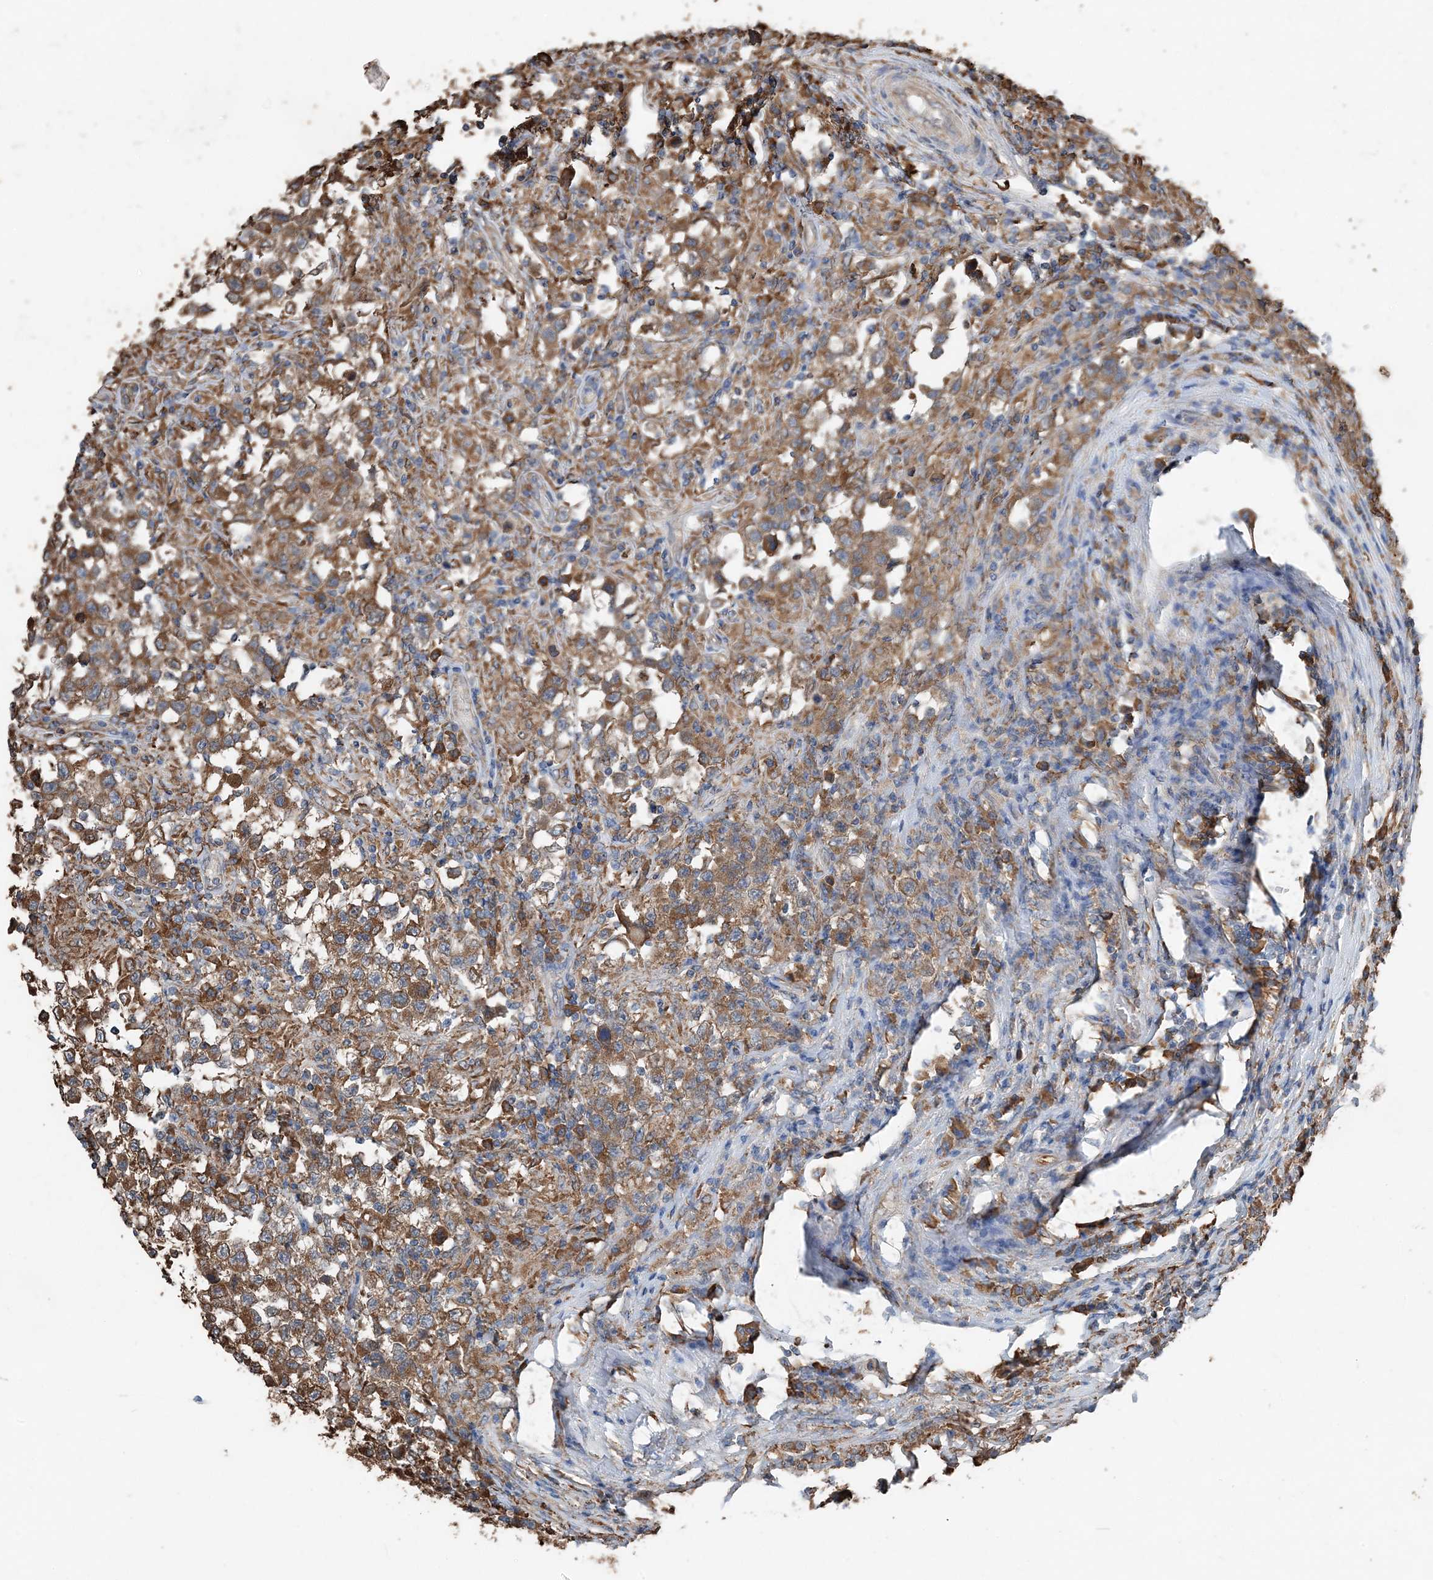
{"staining": {"intensity": "moderate", "quantity": ">75%", "location": "cytoplasmic/membranous"}, "tissue": "testis cancer", "cell_type": "Tumor cells", "image_type": "cancer", "snomed": [{"axis": "morphology", "description": "Carcinoma, Embryonal, NOS"}, {"axis": "topography", "description": "Testis"}], "caption": "Moderate cytoplasmic/membranous expression for a protein is seen in about >75% of tumor cells of testis embryonal carcinoma using IHC.", "gene": "PDIA6", "patient": {"sex": "male", "age": 21}}